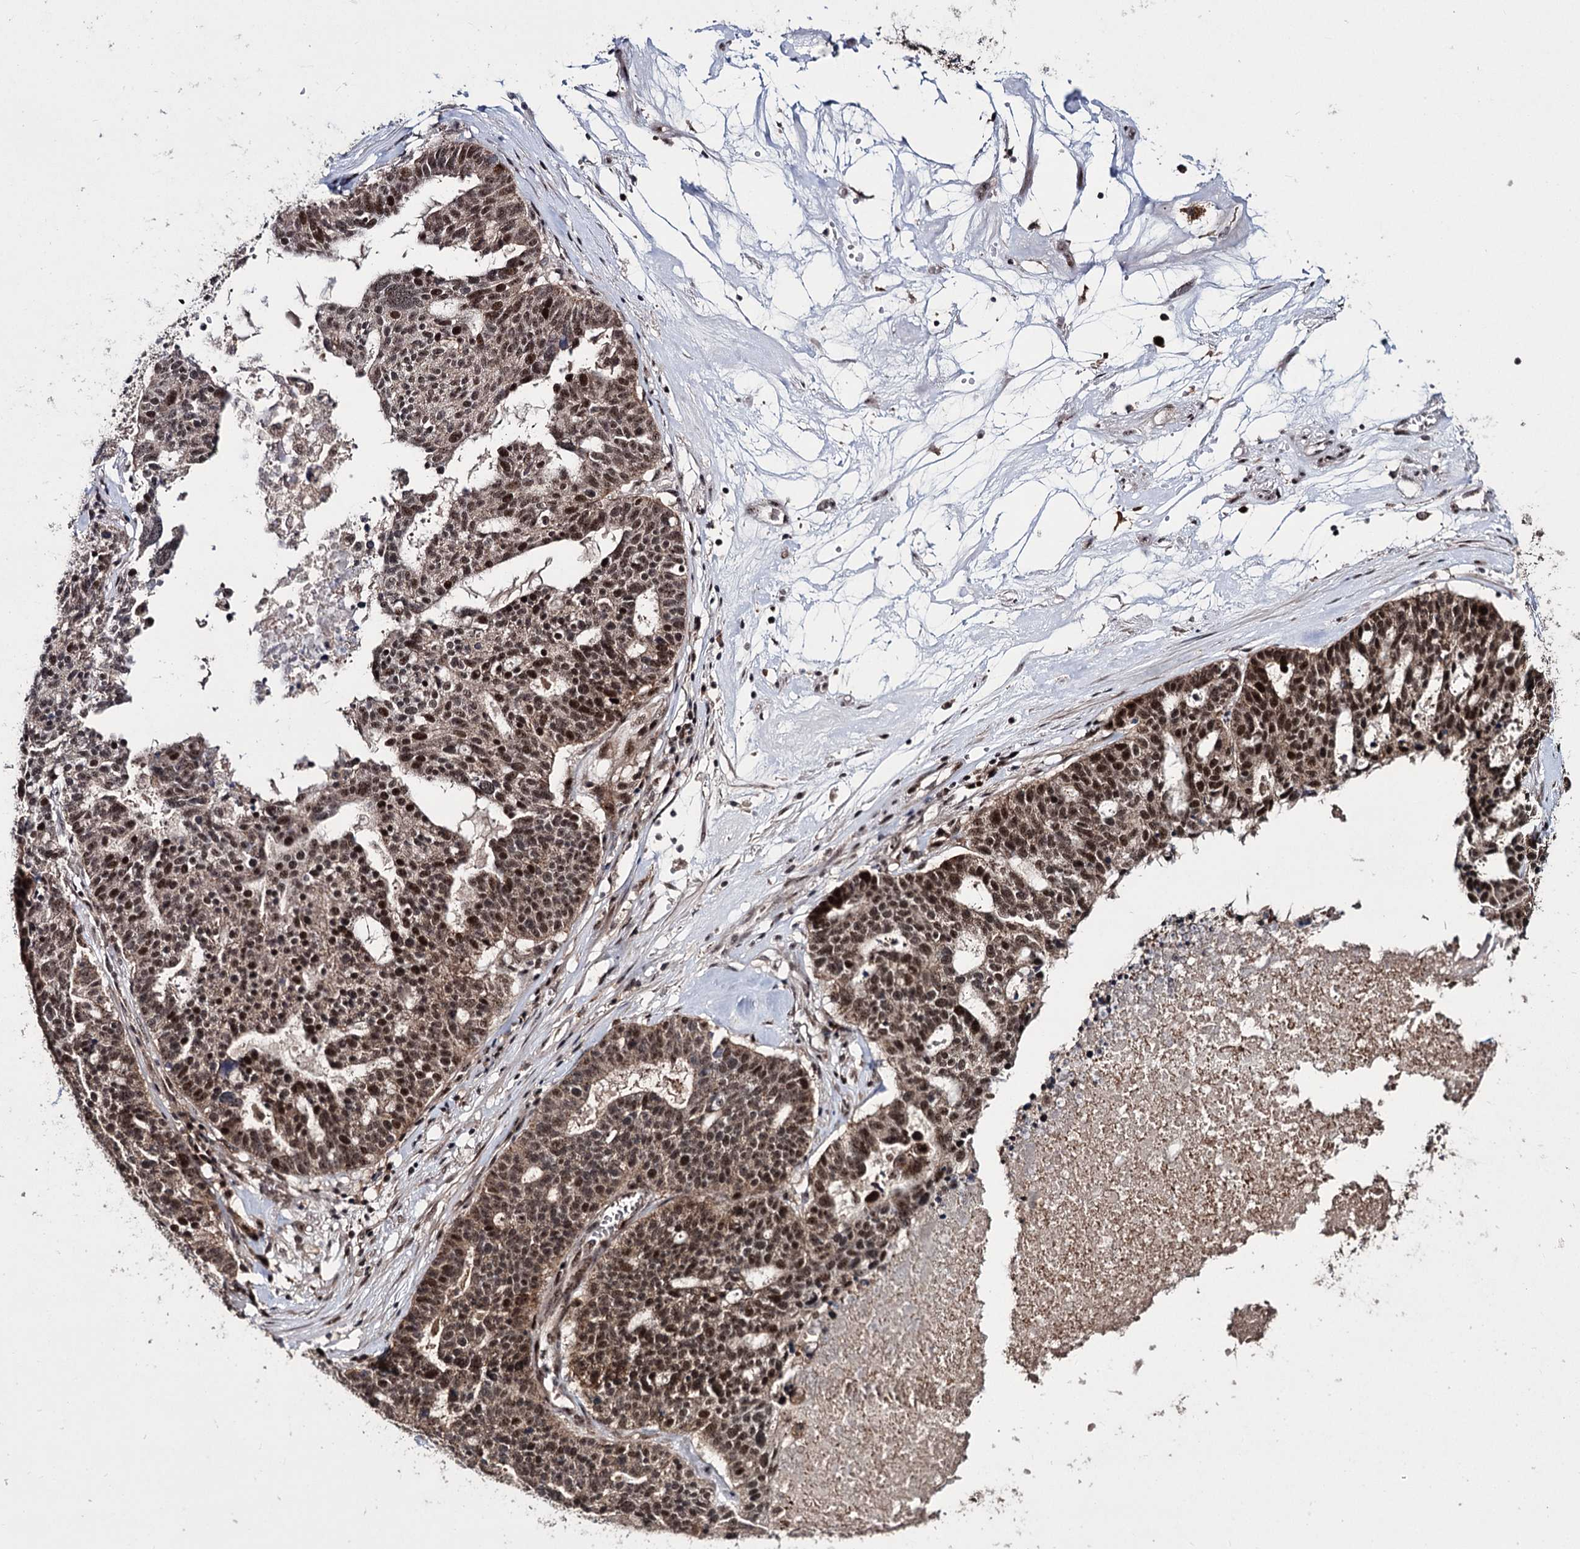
{"staining": {"intensity": "strong", "quantity": ">75%", "location": "cytoplasmic/membranous,nuclear"}, "tissue": "ovarian cancer", "cell_type": "Tumor cells", "image_type": "cancer", "snomed": [{"axis": "morphology", "description": "Cystadenocarcinoma, serous, NOS"}, {"axis": "topography", "description": "Ovary"}], "caption": "Protein expression analysis of human serous cystadenocarcinoma (ovarian) reveals strong cytoplasmic/membranous and nuclear positivity in approximately >75% of tumor cells.", "gene": "MKNK2", "patient": {"sex": "female", "age": 59}}